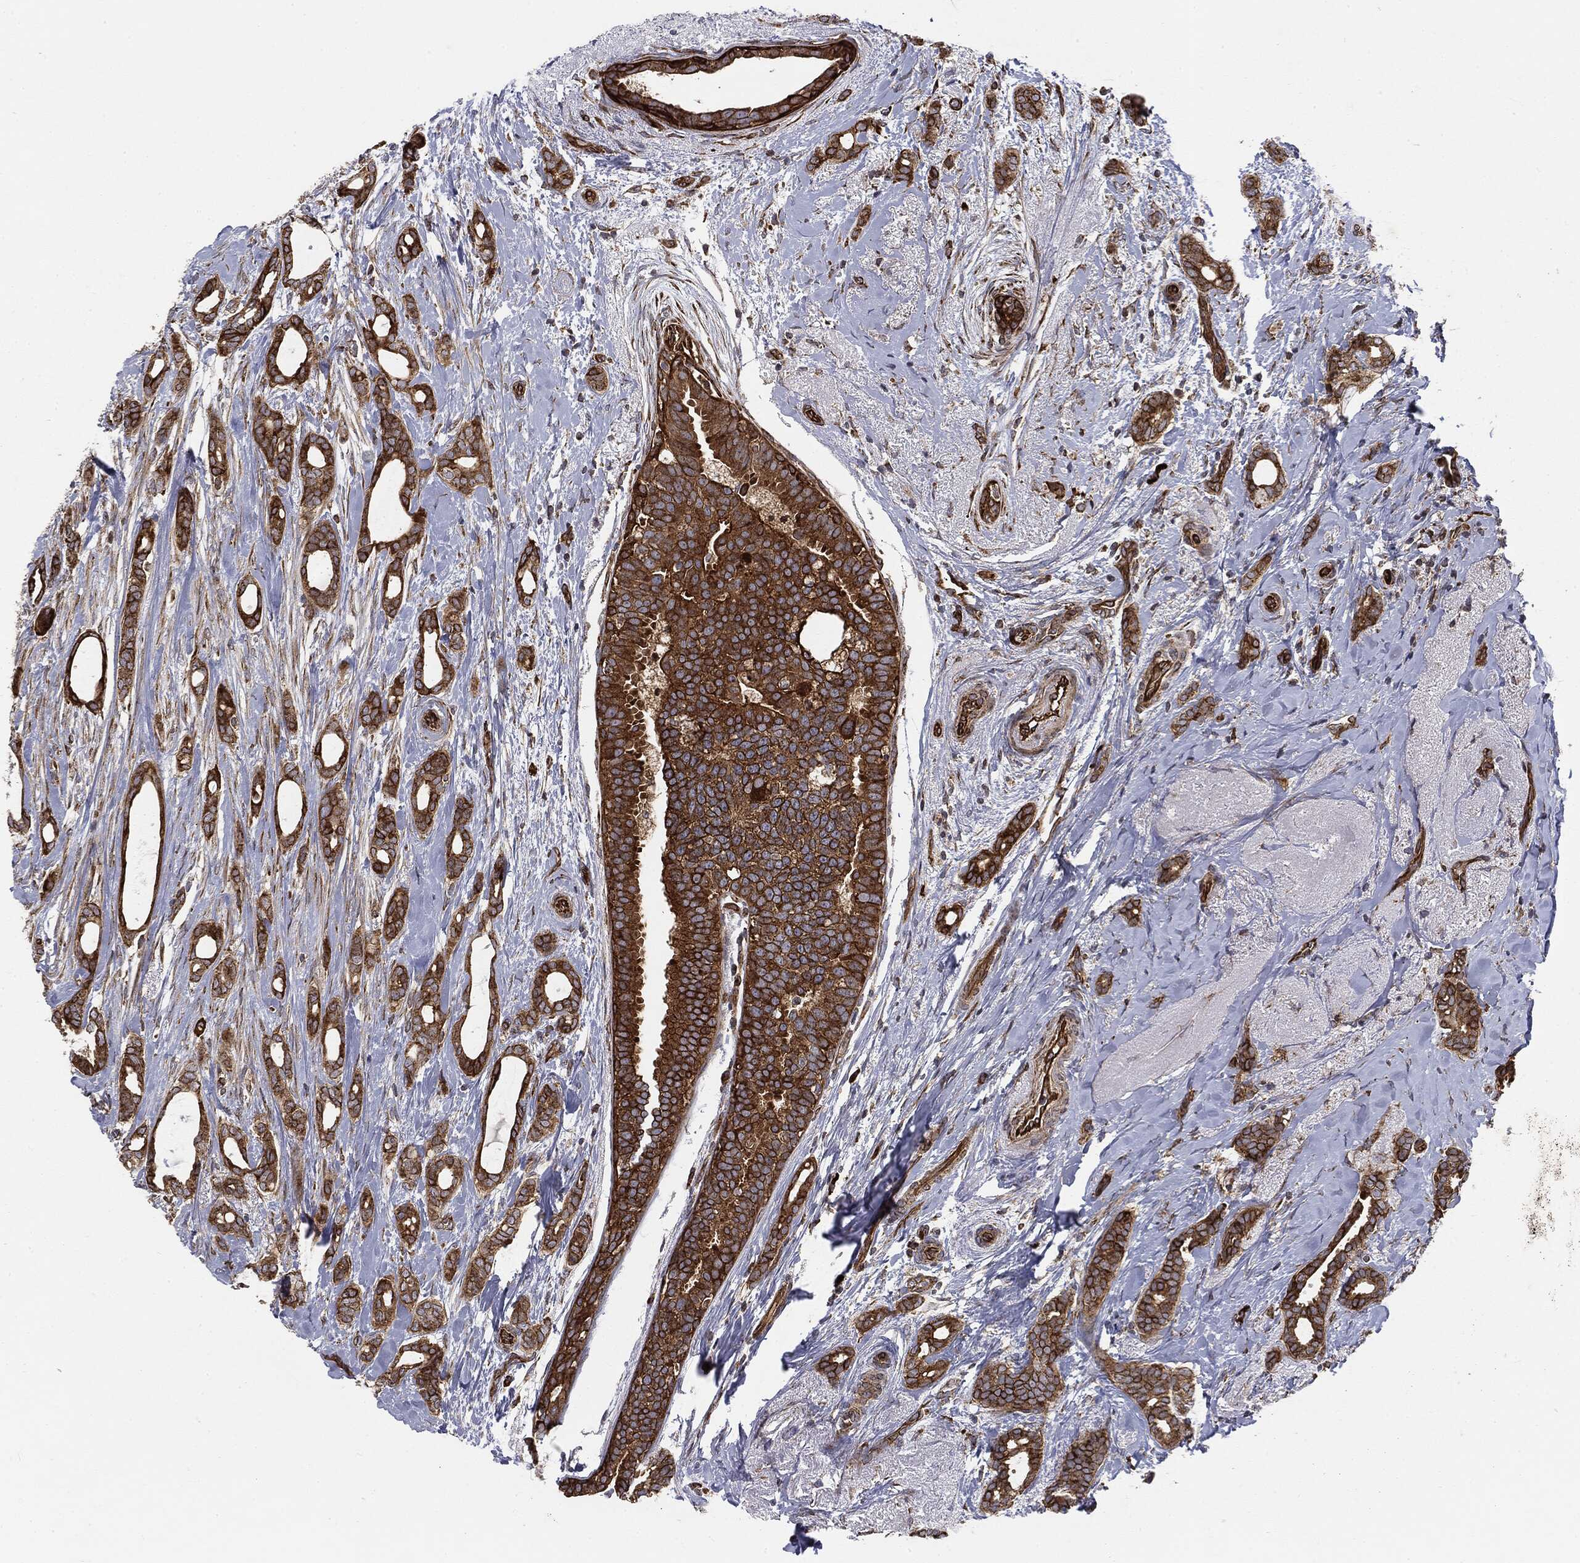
{"staining": {"intensity": "strong", "quantity": ">75%", "location": "cytoplasmic/membranous"}, "tissue": "breast cancer", "cell_type": "Tumor cells", "image_type": "cancer", "snomed": [{"axis": "morphology", "description": "Duct carcinoma"}, {"axis": "topography", "description": "Breast"}], "caption": "High-magnification brightfield microscopy of breast cancer stained with DAB (3,3'-diaminobenzidine) (brown) and counterstained with hematoxylin (blue). tumor cells exhibit strong cytoplasmic/membranous staining is seen in approximately>75% of cells.", "gene": "CYLD", "patient": {"sex": "female", "age": 51}}